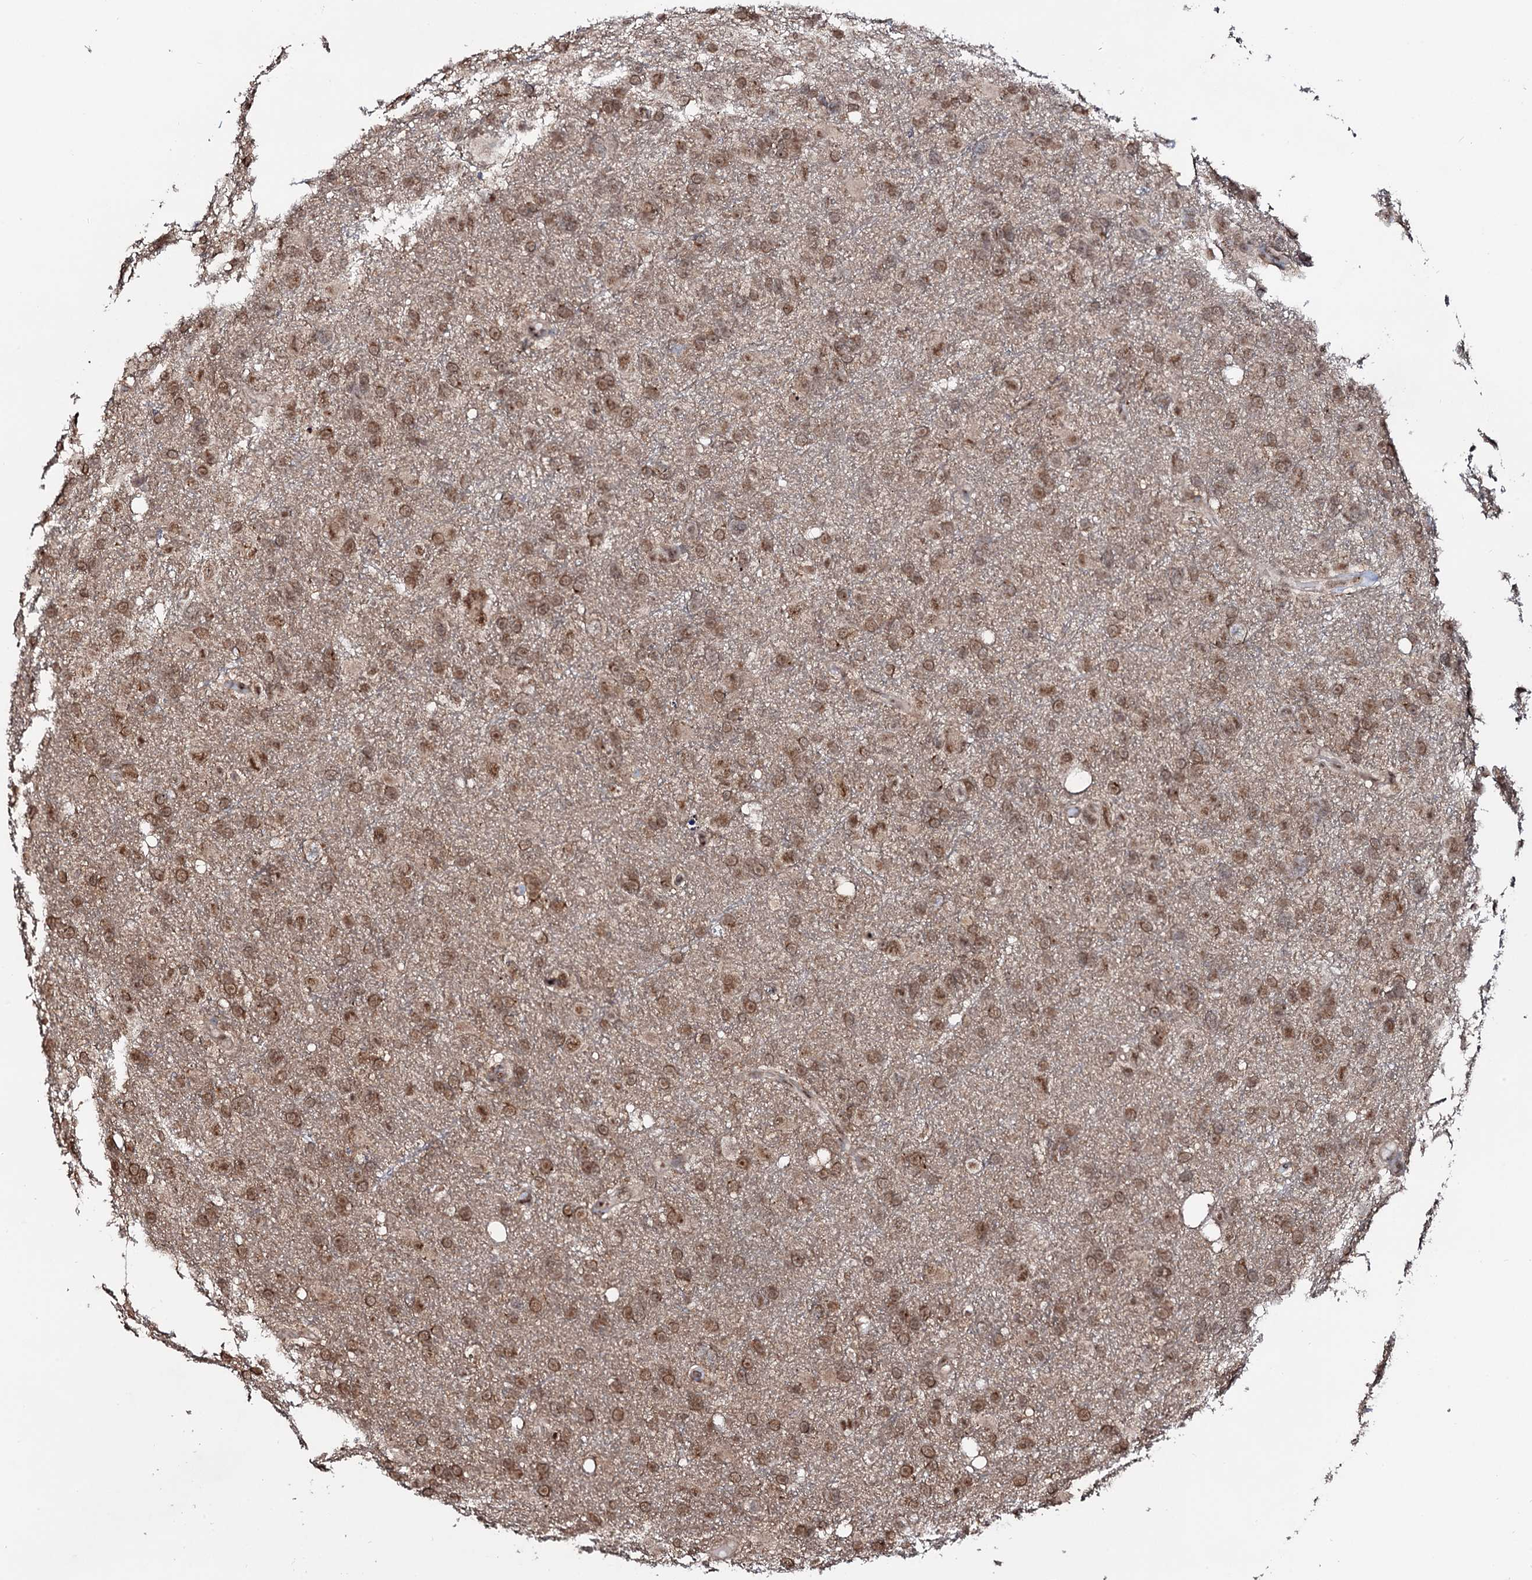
{"staining": {"intensity": "moderate", "quantity": ">75%", "location": "cytoplasmic/membranous,nuclear"}, "tissue": "glioma", "cell_type": "Tumor cells", "image_type": "cancer", "snomed": [{"axis": "morphology", "description": "Glioma, malignant, High grade"}, {"axis": "topography", "description": "Brain"}], "caption": "Human malignant glioma (high-grade) stained for a protein (brown) exhibits moderate cytoplasmic/membranous and nuclear positive expression in approximately >75% of tumor cells.", "gene": "COG6", "patient": {"sex": "male", "age": 61}}